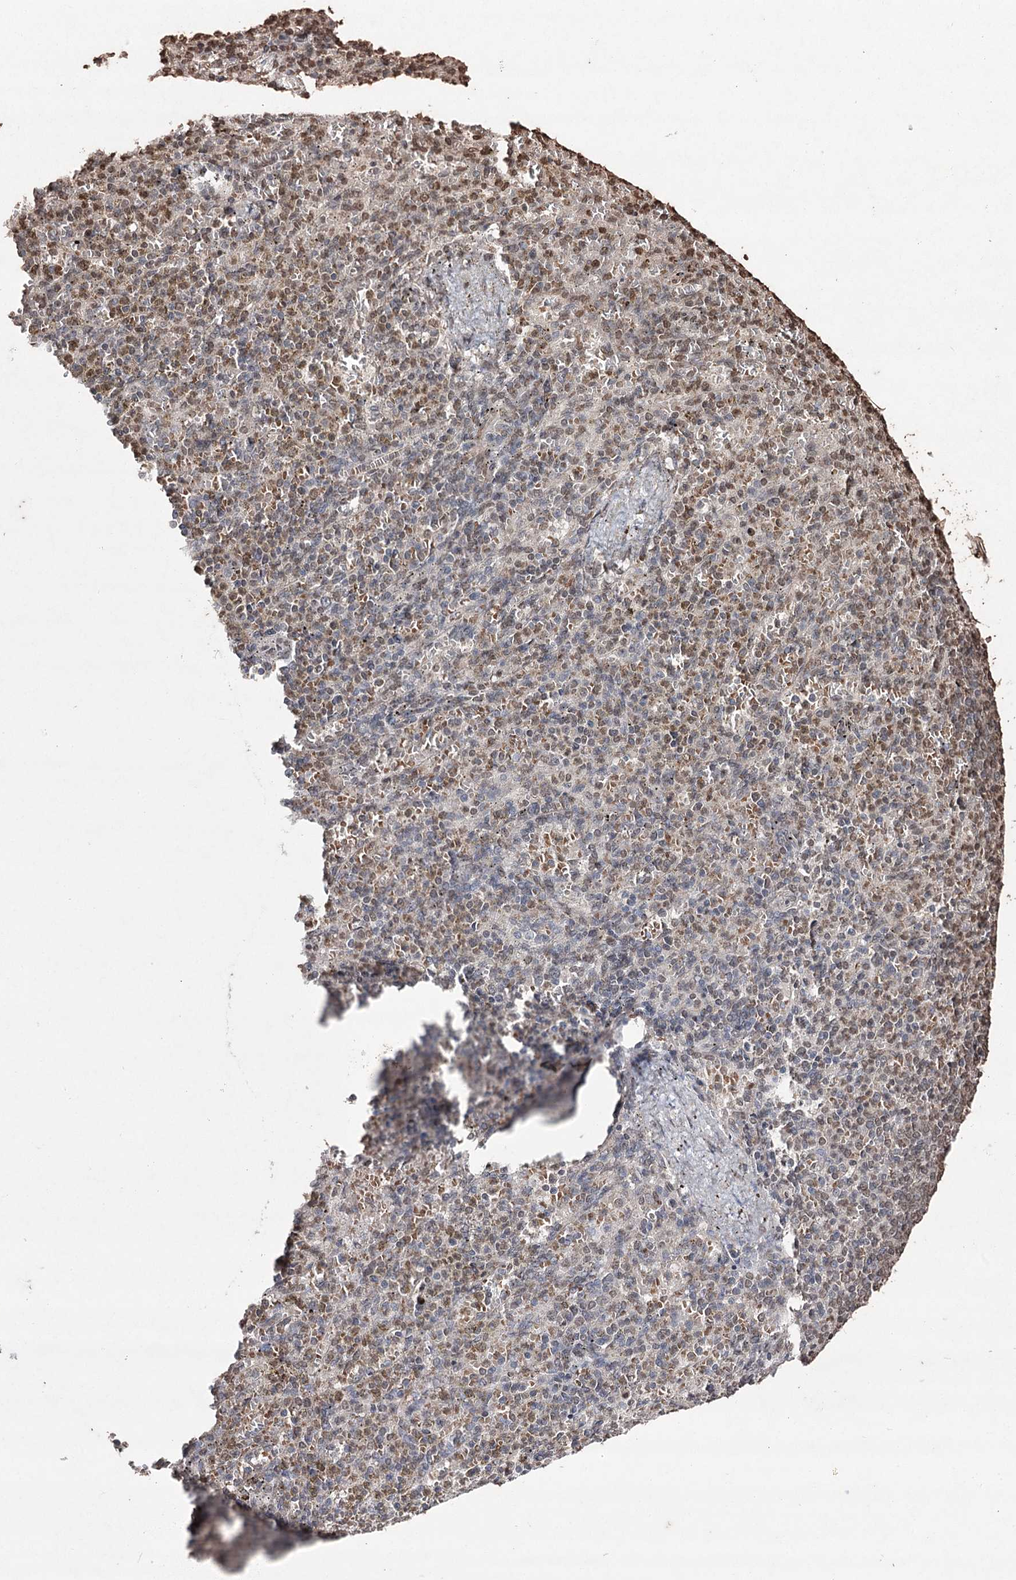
{"staining": {"intensity": "moderate", "quantity": "<25%", "location": "cytoplasmic/membranous"}, "tissue": "spleen", "cell_type": "Cells in red pulp", "image_type": "normal", "snomed": [{"axis": "morphology", "description": "Normal tissue, NOS"}, {"axis": "topography", "description": "Spleen"}], "caption": "Spleen stained for a protein (brown) displays moderate cytoplasmic/membranous positive positivity in about <25% of cells in red pulp.", "gene": "ATG14", "patient": {"sex": "female", "age": 74}}